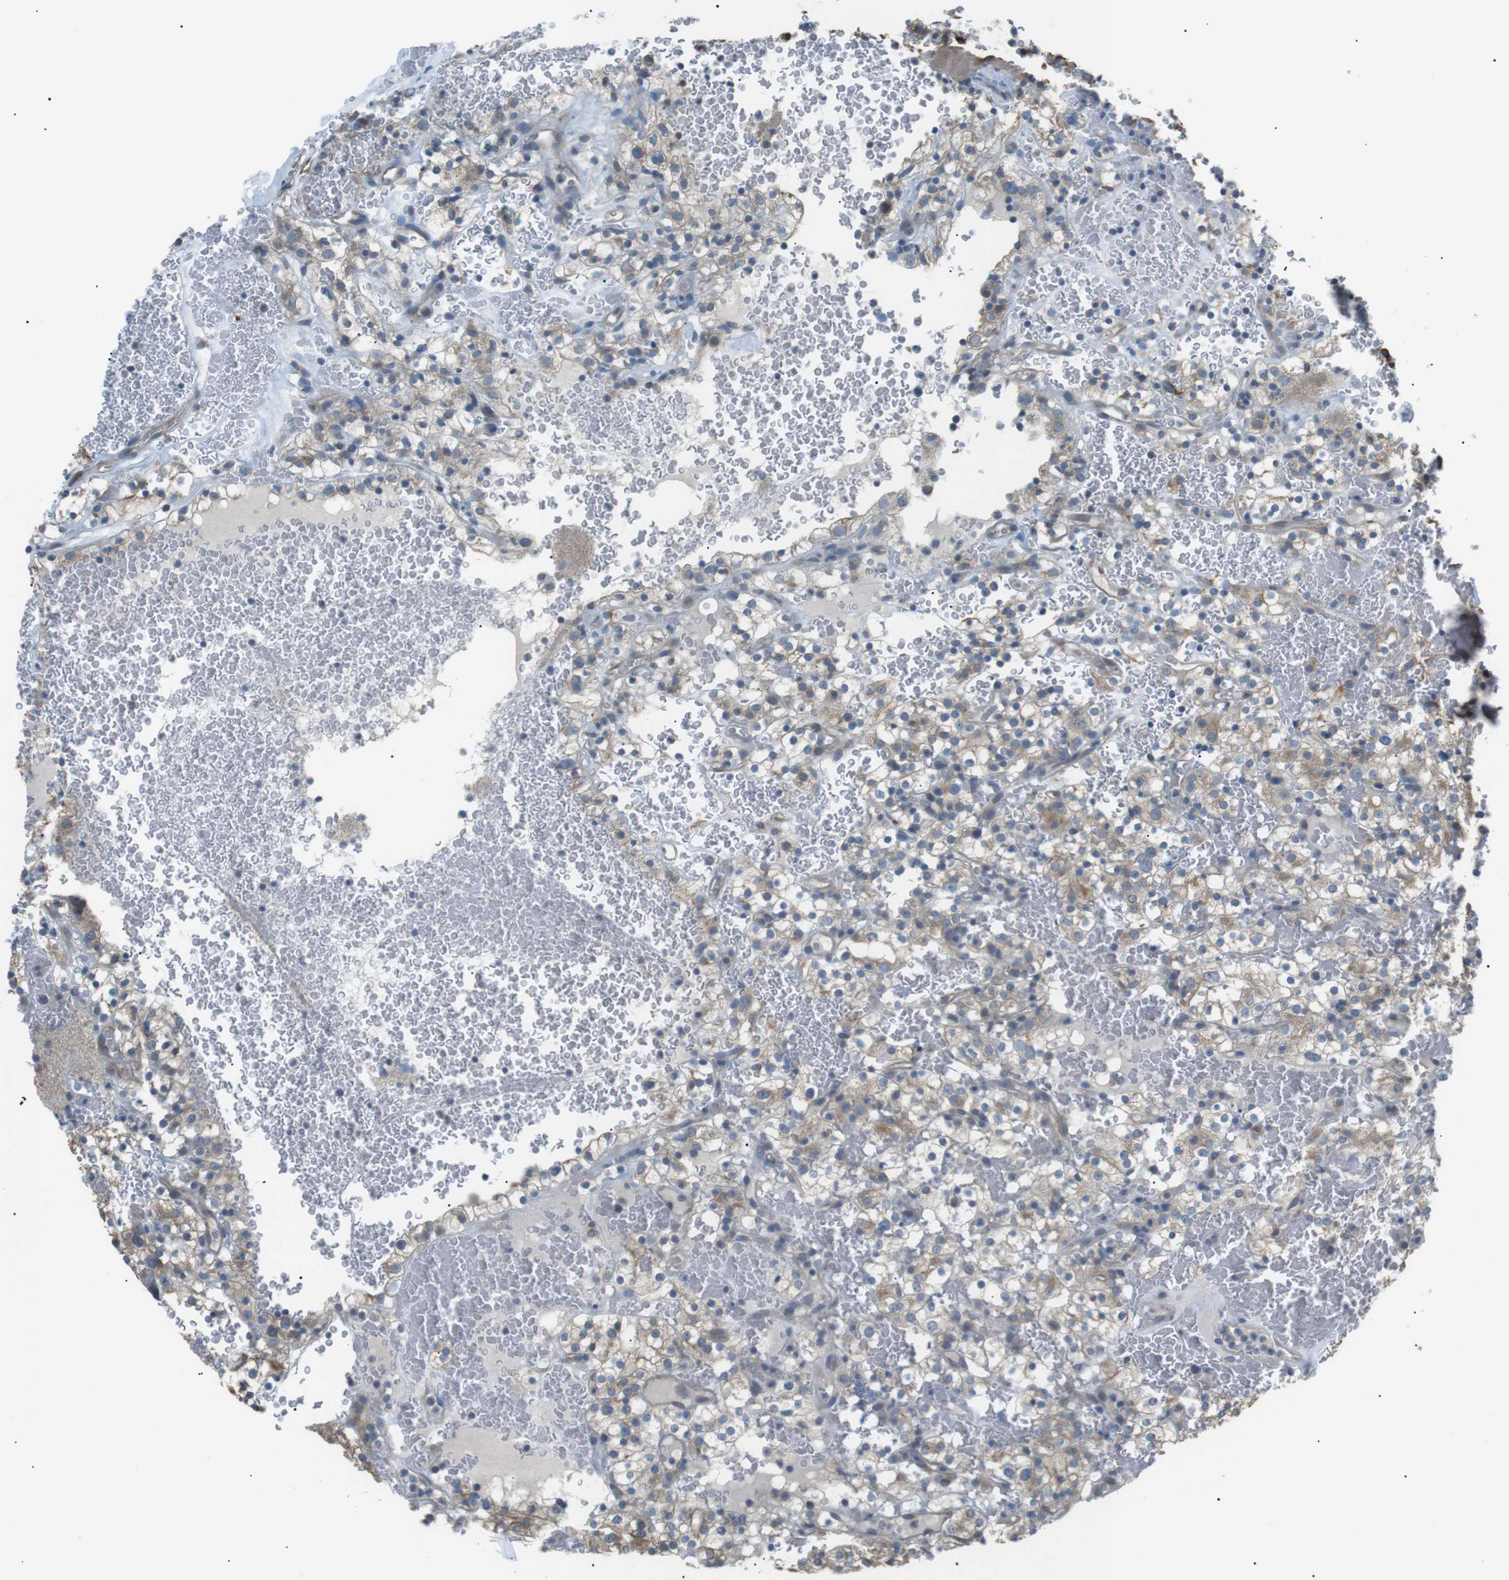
{"staining": {"intensity": "weak", "quantity": "<25%", "location": "cytoplasmic/membranous"}, "tissue": "renal cancer", "cell_type": "Tumor cells", "image_type": "cancer", "snomed": [{"axis": "morphology", "description": "Normal tissue, NOS"}, {"axis": "morphology", "description": "Adenocarcinoma, NOS"}, {"axis": "topography", "description": "Kidney"}], "caption": "A high-resolution micrograph shows immunohistochemistry staining of renal adenocarcinoma, which demonstrates no significant positivity in tumor cells.", "gene": "CDH26", "patient": {"sex": "female", "age": 72}}